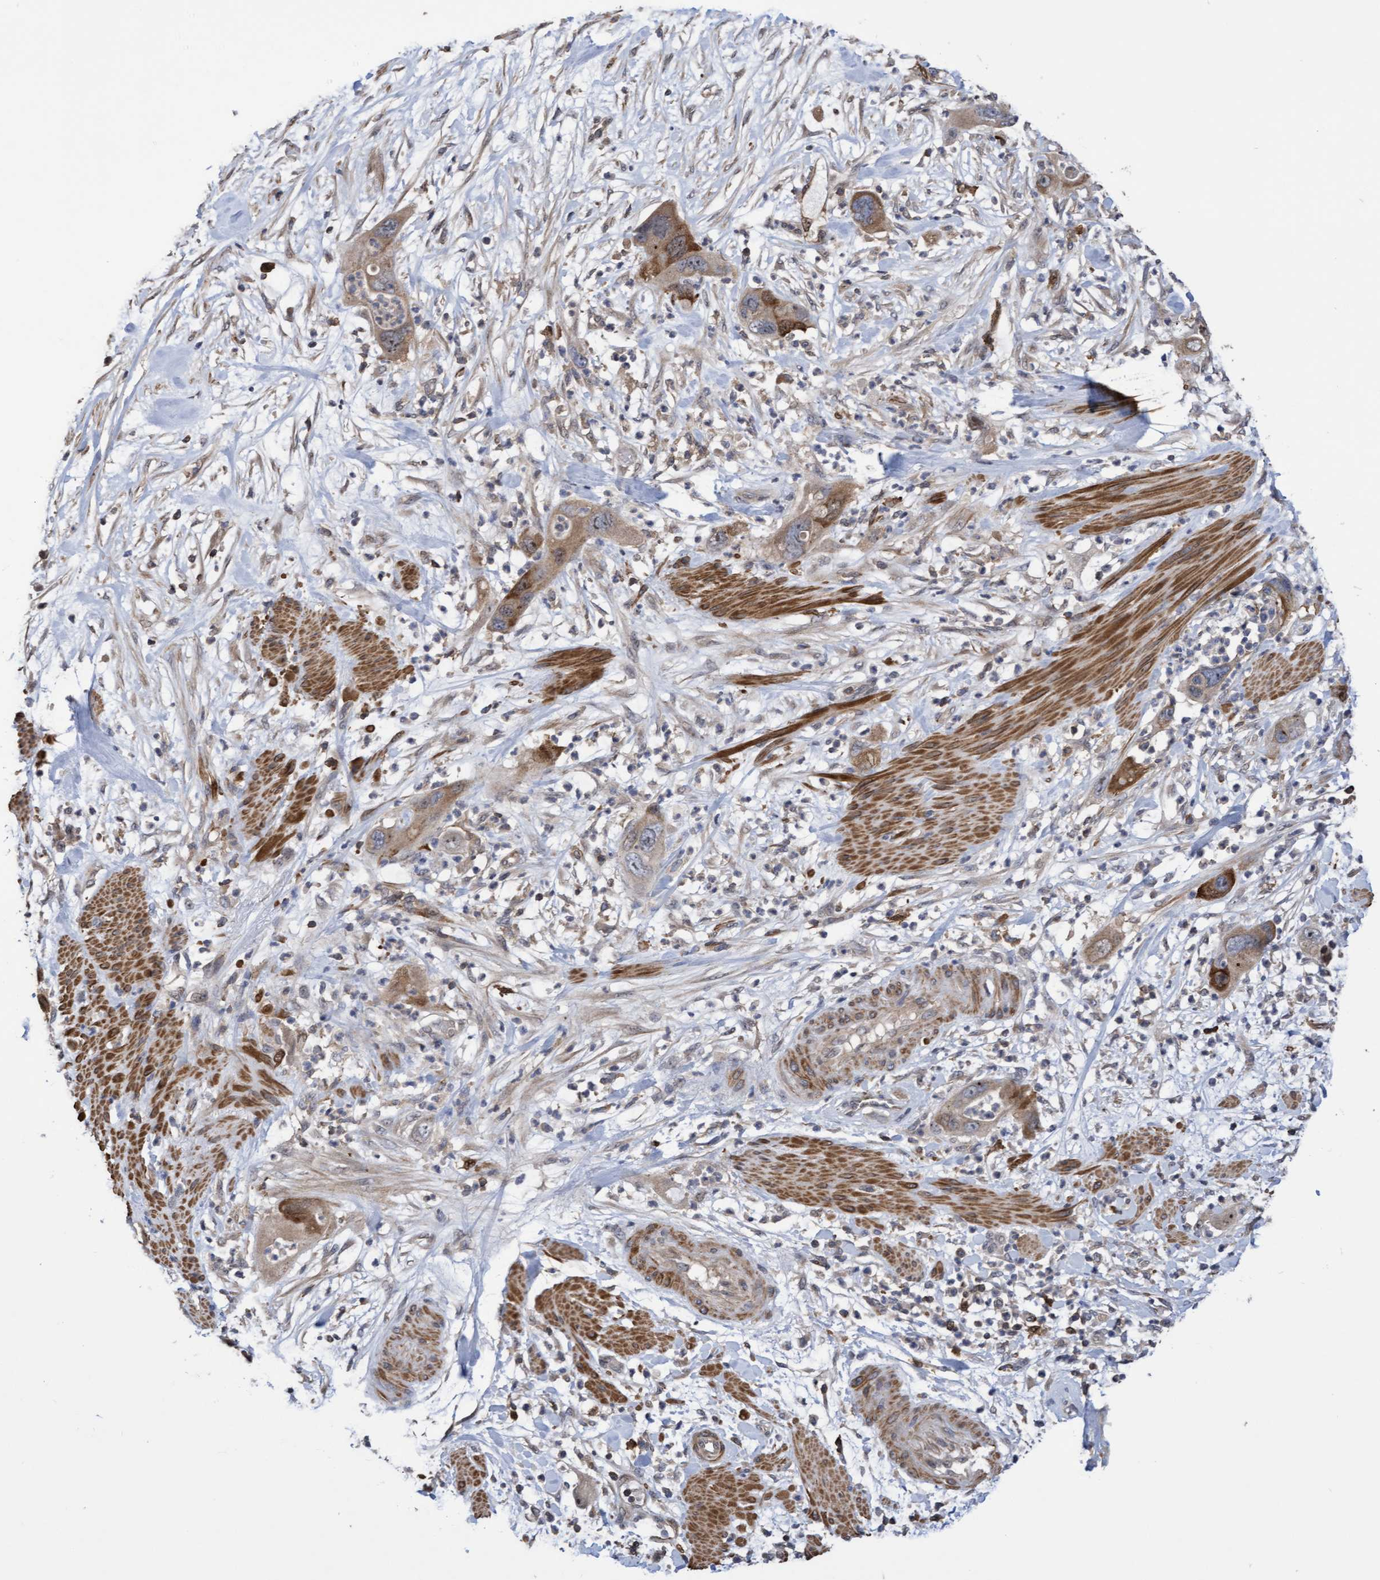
{"staining": {"intensity": "moderate", "quantity": ">75%", "location": "cytoplasmic/membranous,nuclear"}, "tissue": "pancreatic cancer", "cell_type": "Tumor cells", "image_type": "cancer", "snomed": [{"axis": "morphology", "description": "Adenocarcinoma, NOS"}, {"axis": "topography", "description": "Pancreas"}], "caption": "The micrograph reveals a brown stain indicating the presence of a protein in the cytoplasmic/membranous and nuclear of tumor cells in pancreatic cancer.", "gene": "SLBP", "patient": {"sex": "female", "age": 71}}